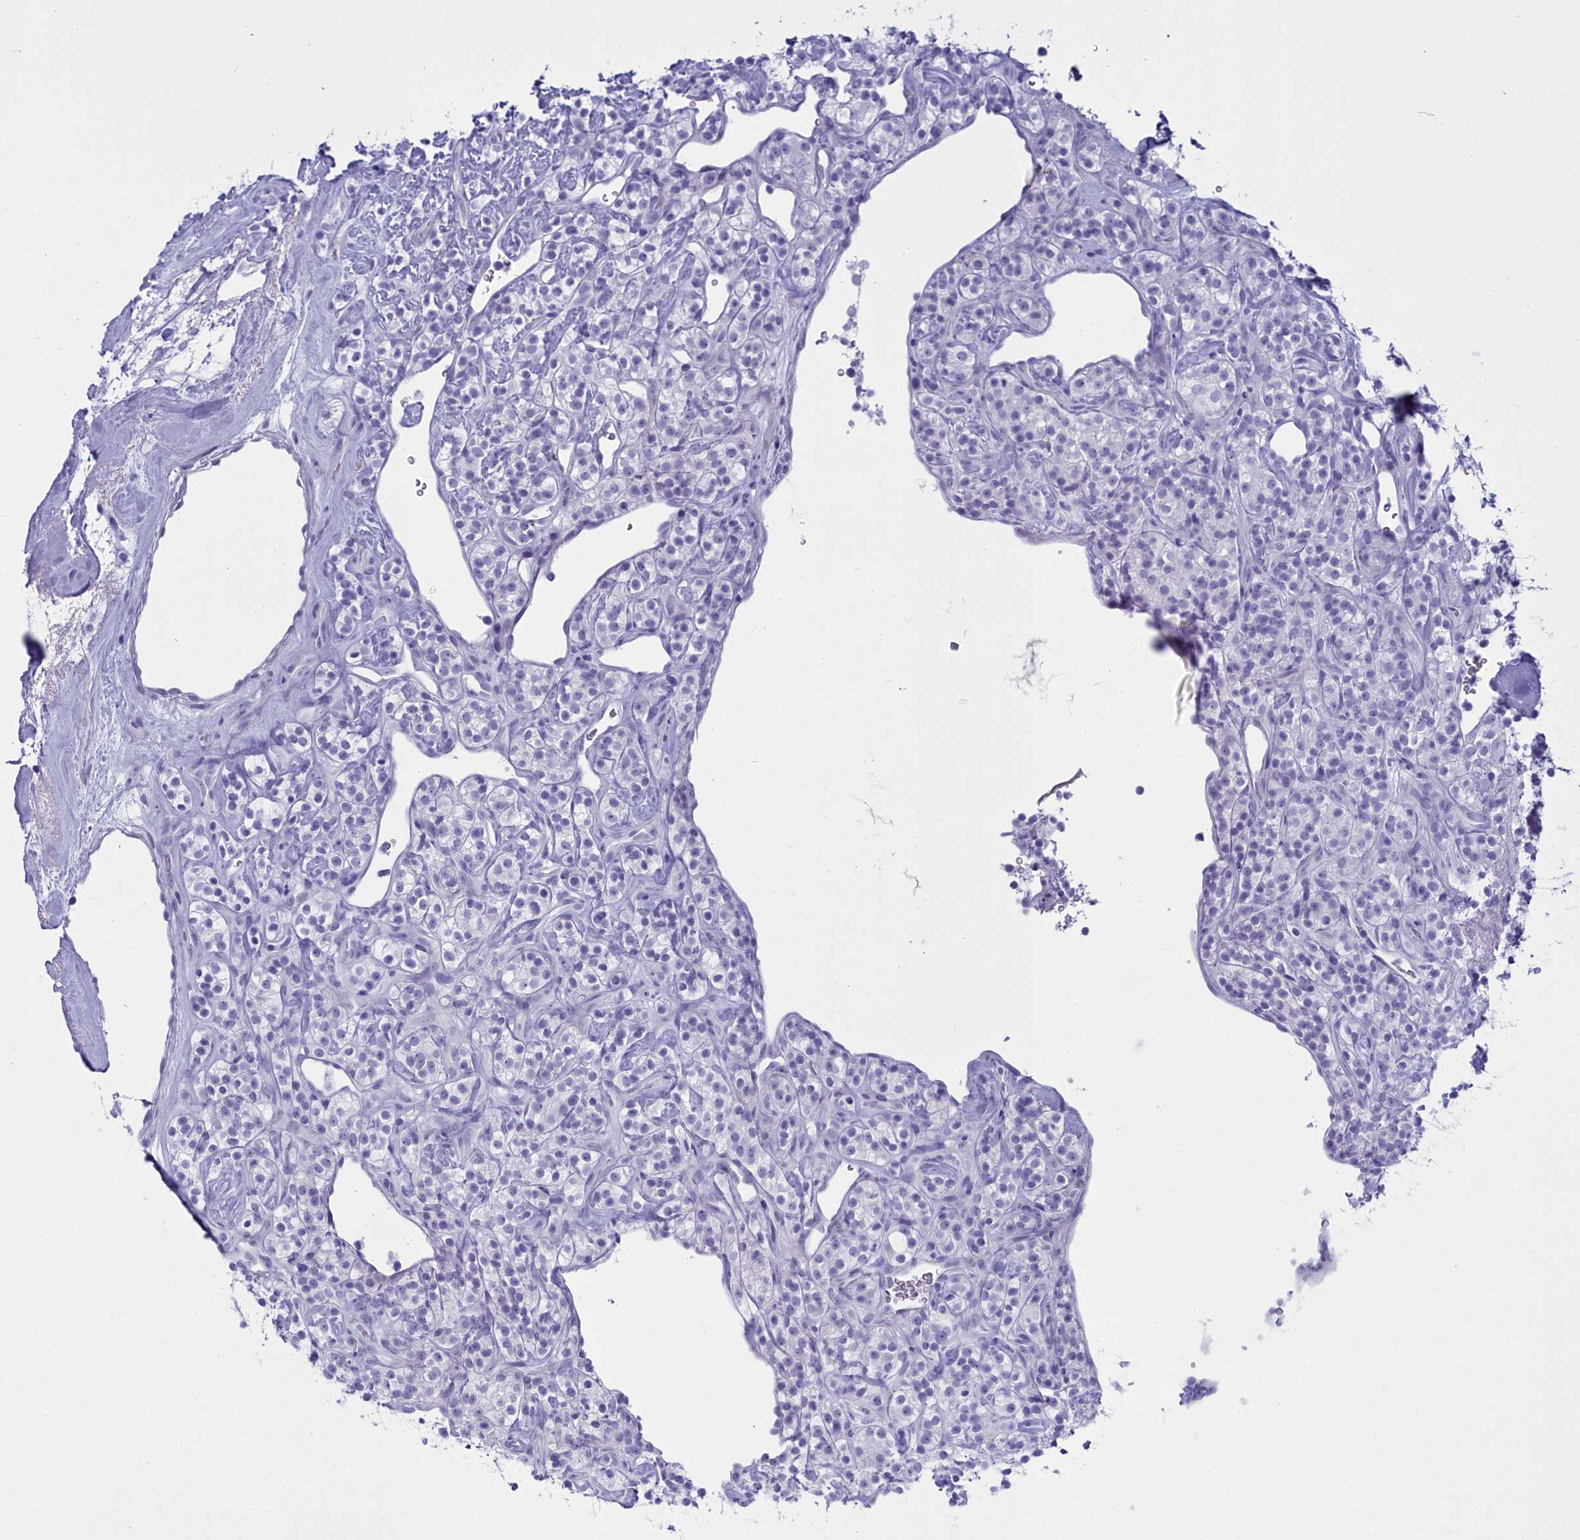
{"staining": {"intensity": "negative", "quantity": "none", "location": "none"}, "tissue": "renal cancer", "cell_type": "Tumor cells", "image_type": "cancer", "snomed": [{"axis": "morphology", "description": "Adenocarcinoma, NOS"}, {"axis": "topography", "description": "Kidney"}], "caption": "Renal adenocarcinoma was stained to show a protein in brown. There is no significant positivity in tumor cells. (DAB (3,3'-diaminobenzidine) immunohistochemistry with hematoxylin counter stain).", "gene": "MAP6", "patient": {"sex": "male", "age": 77}}